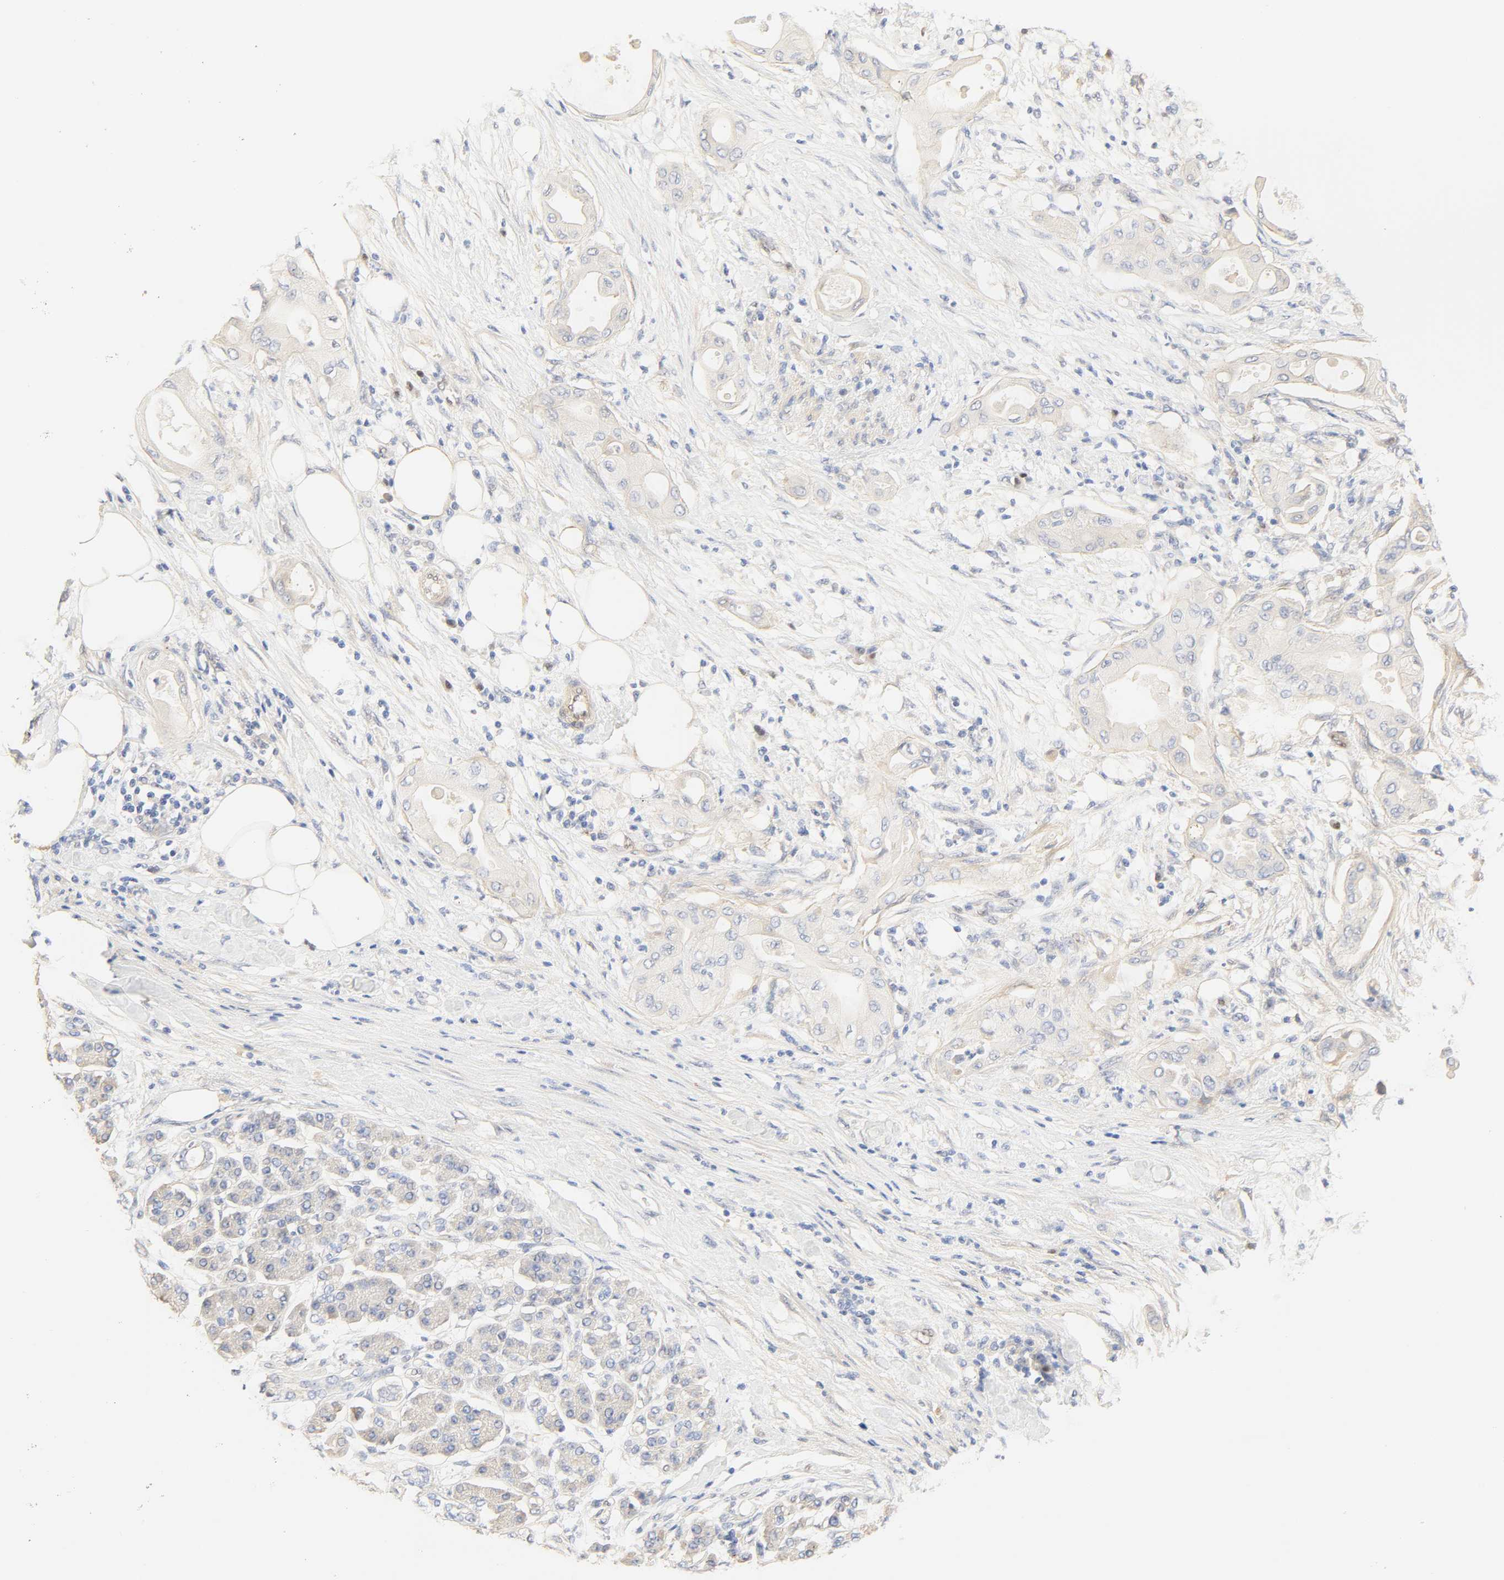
{"staining": {"intensity": "negative", "quantity": "none", "location": "none"}, "tissue": "pancreatic cancer", "cell_type": "Tumor cells", "image_type": "cancer", "snomed": [{"axis": "morphology", "description": "Adenocarcinoma, NOS"}, {"axis": "morphology", "description": "Adenocarcinoma, metastatic, NOS"}, {"axis": "topography", "description": "Lymph node"}, {"axis": "topography", "description": "Pancreas"}, {"axis": "topography", "description": "Duodenum"}], "caption": "Pancreatic cancer was stained to show a protein in brown. There is no significant expression in tumor cells.", "gene": "BORCS8-MEF2B", "patient": {"sex": "female", "age": 64}}